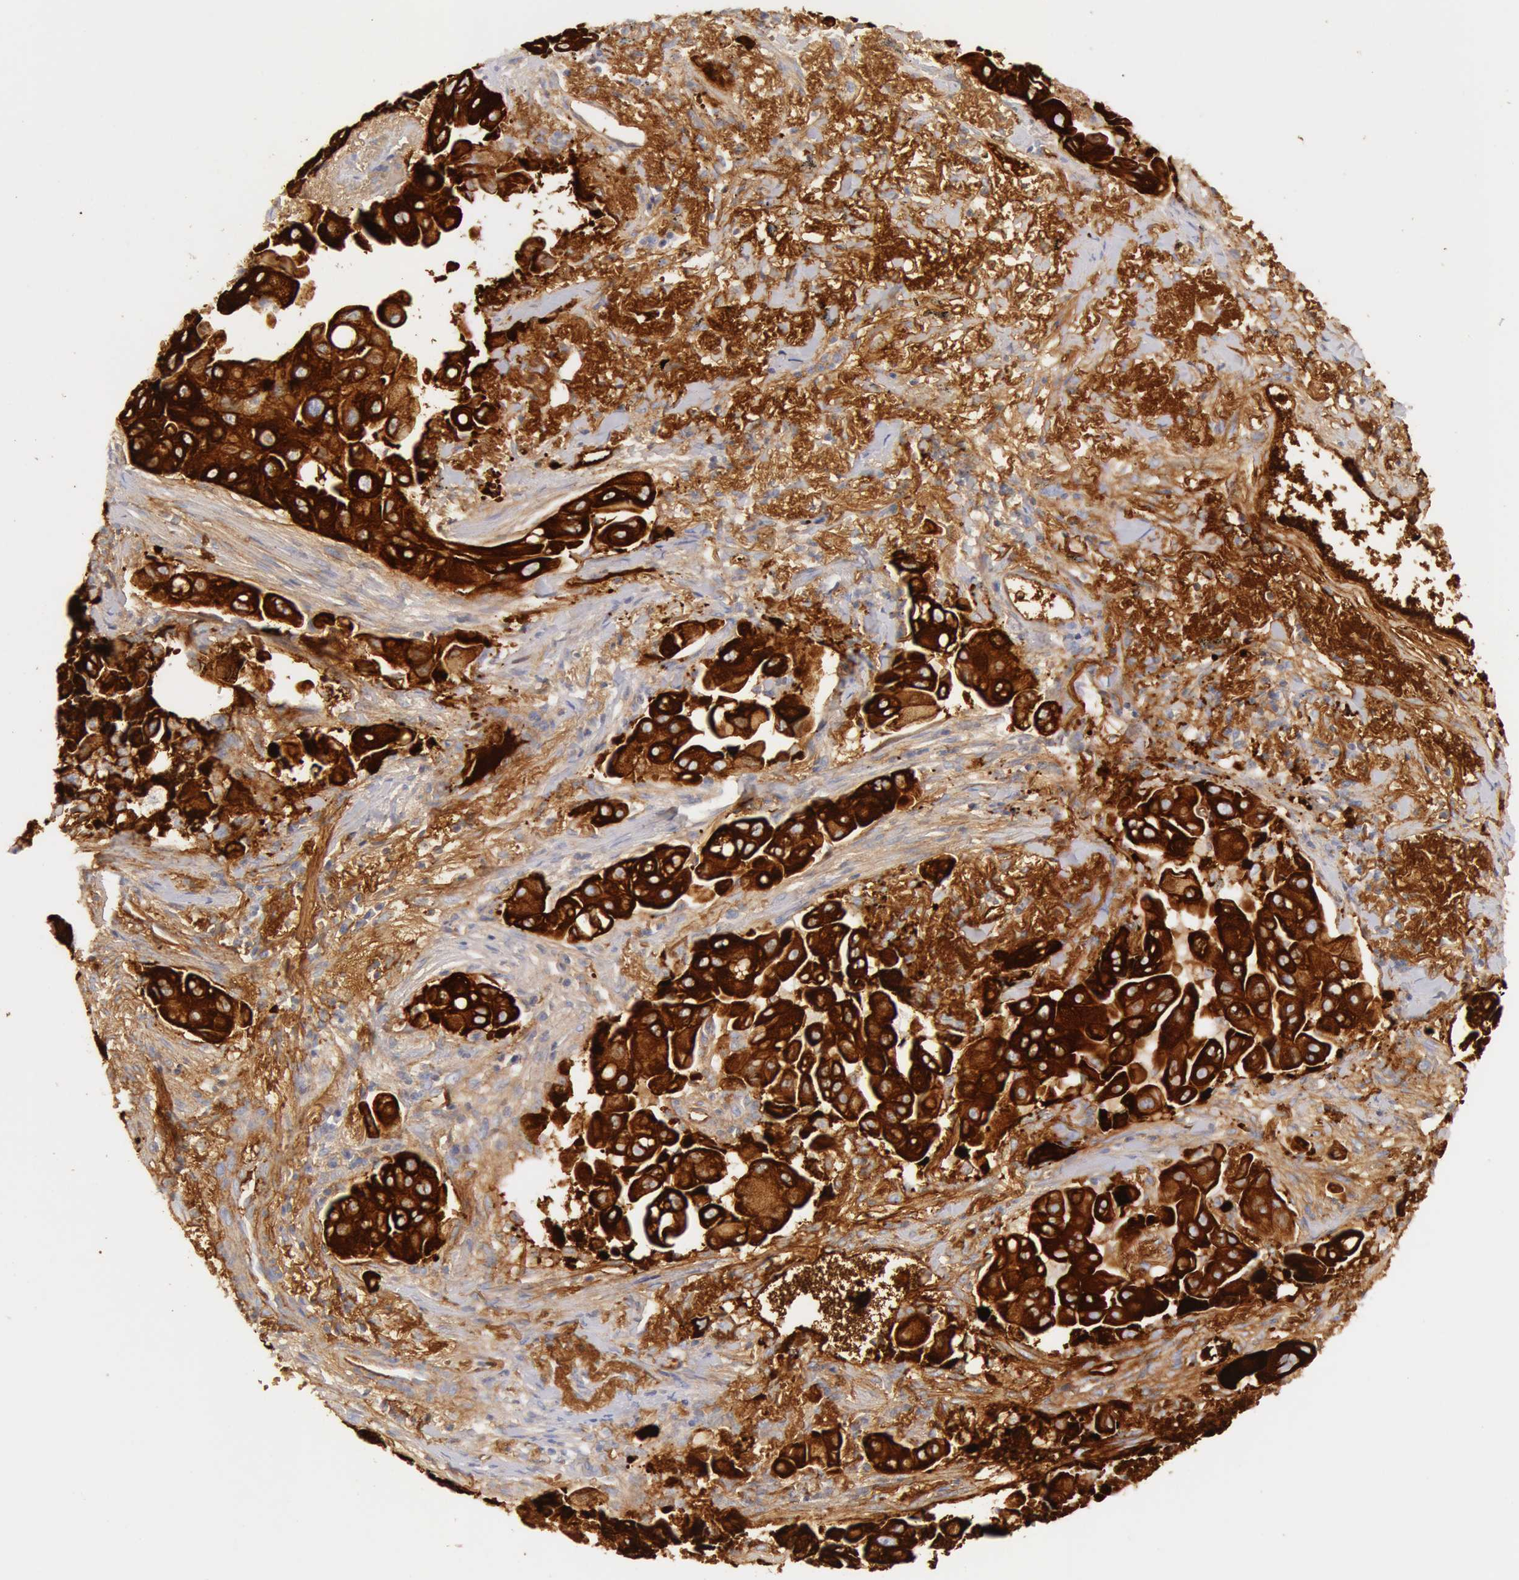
{"staining": {"intensity": "strong", "quantity": ">75%", "location": "cytoplasmic/membranous"}, "tissue": "lung cancer", "cell_type": "Tumor cells", "image_type": "cancer", "snomed": [{"axis": "morphology", "description": "Adenocarcinoma, NOS"}, {"axis": "topography", "description": "Lung"}], "caption": "Lung adenocarcinoma stained with a brown dye demonstrates strong cytoplasmic/membranous positive positivity in about >75% of tumor cells.", "gene": "KRT8", "patient": {"sex": "male", "age": 68}}